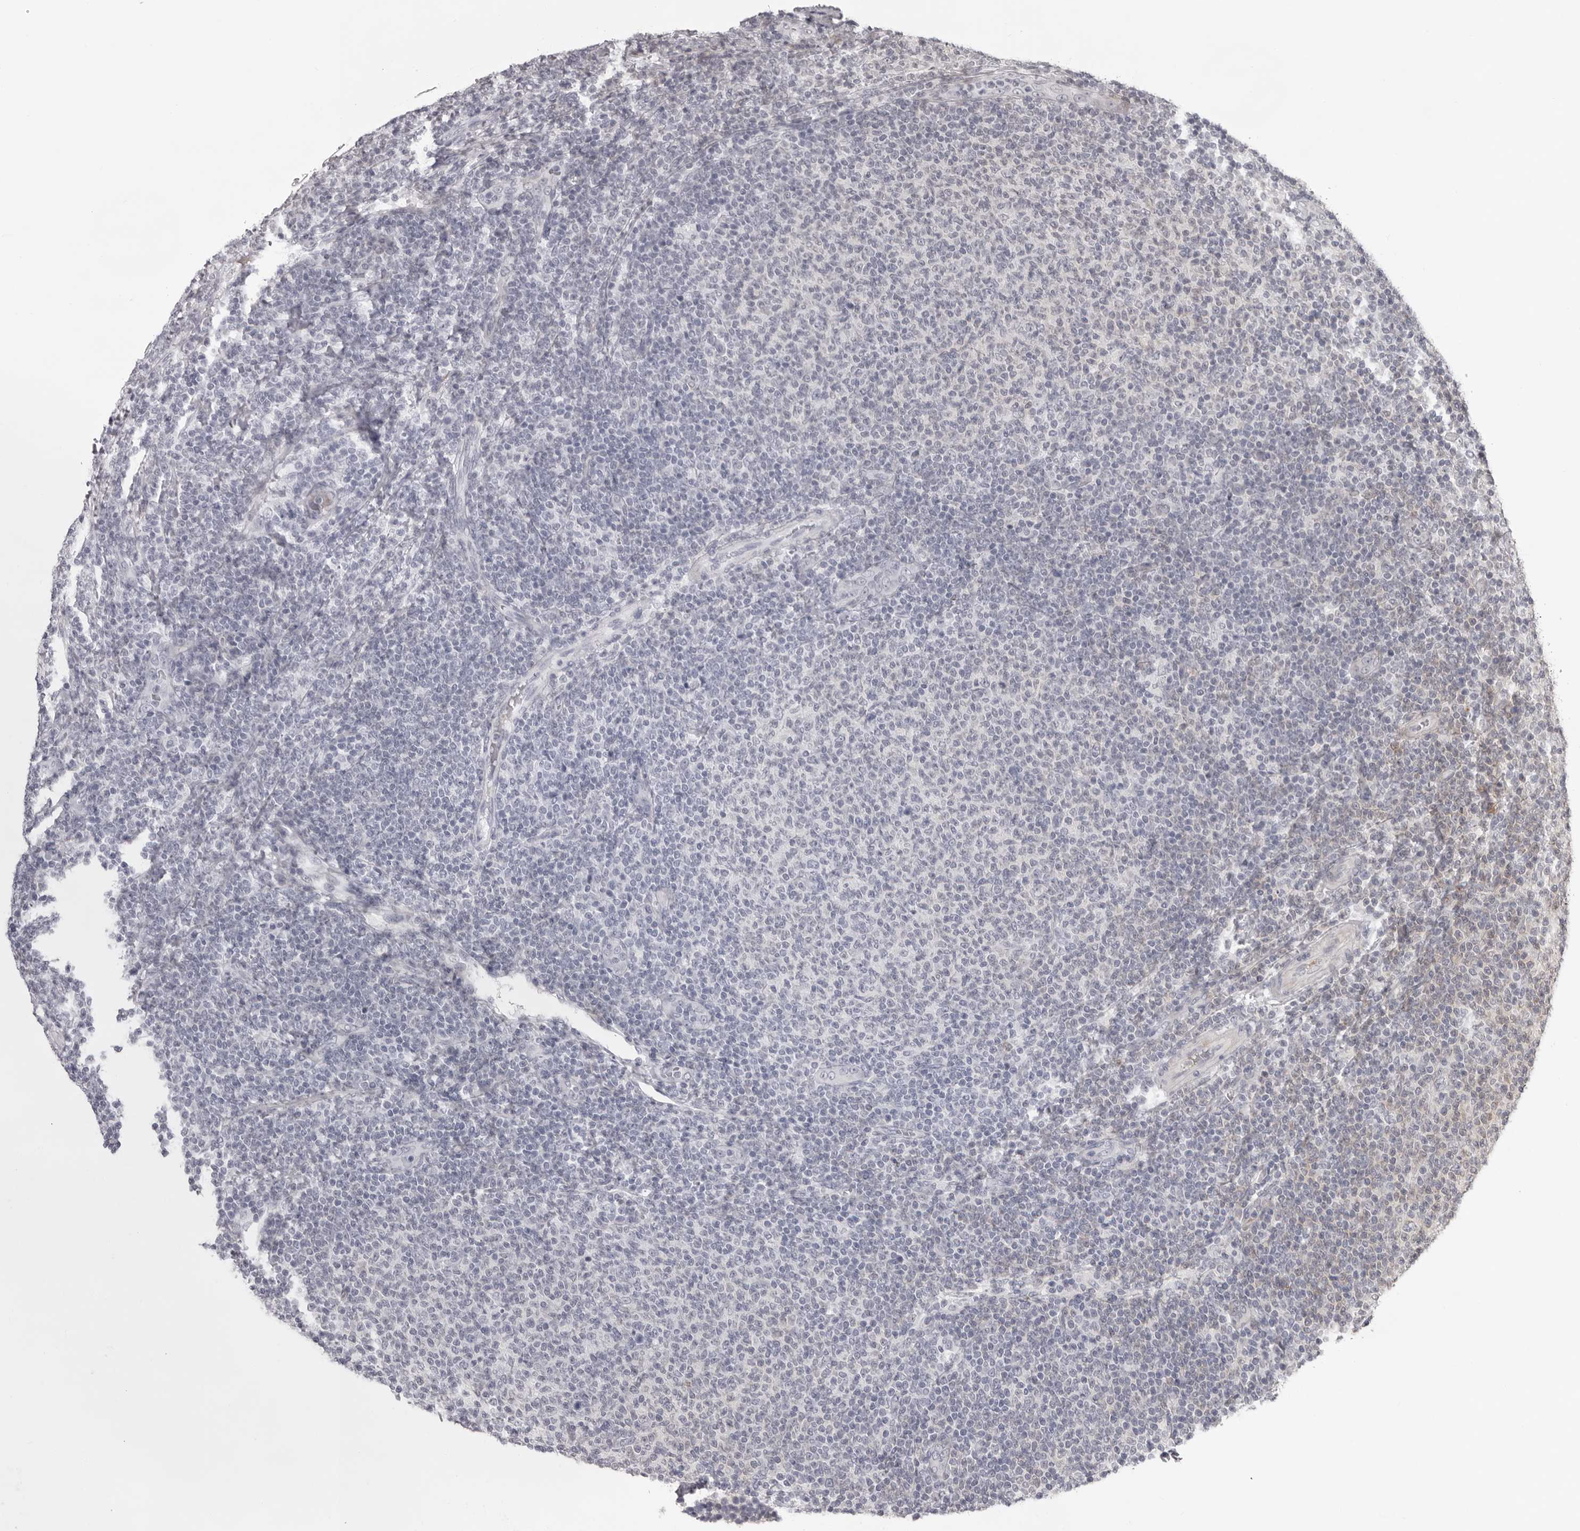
{"staining": {"intensity": "negative", "quantity": "none", "location": "none"}, "tissue": "lymphoma", "cell_type": "Tumor cells", "image_type": "cancer", "snomed": [{"axis": "morphology", "description": "Malignant lymphoma, non-Hodgkin's type, Low grade"}, {"axis": "topography", "description": "Lymph node"}], "caption": "High magnification brightfield microscopy of lymphoma stained with DAB (brown) and counterstained with hematoxylin (blue): tumor cells show no significant staining.", "gene": "NUDT18", "patient": {"sex": "male", "age": 66}}